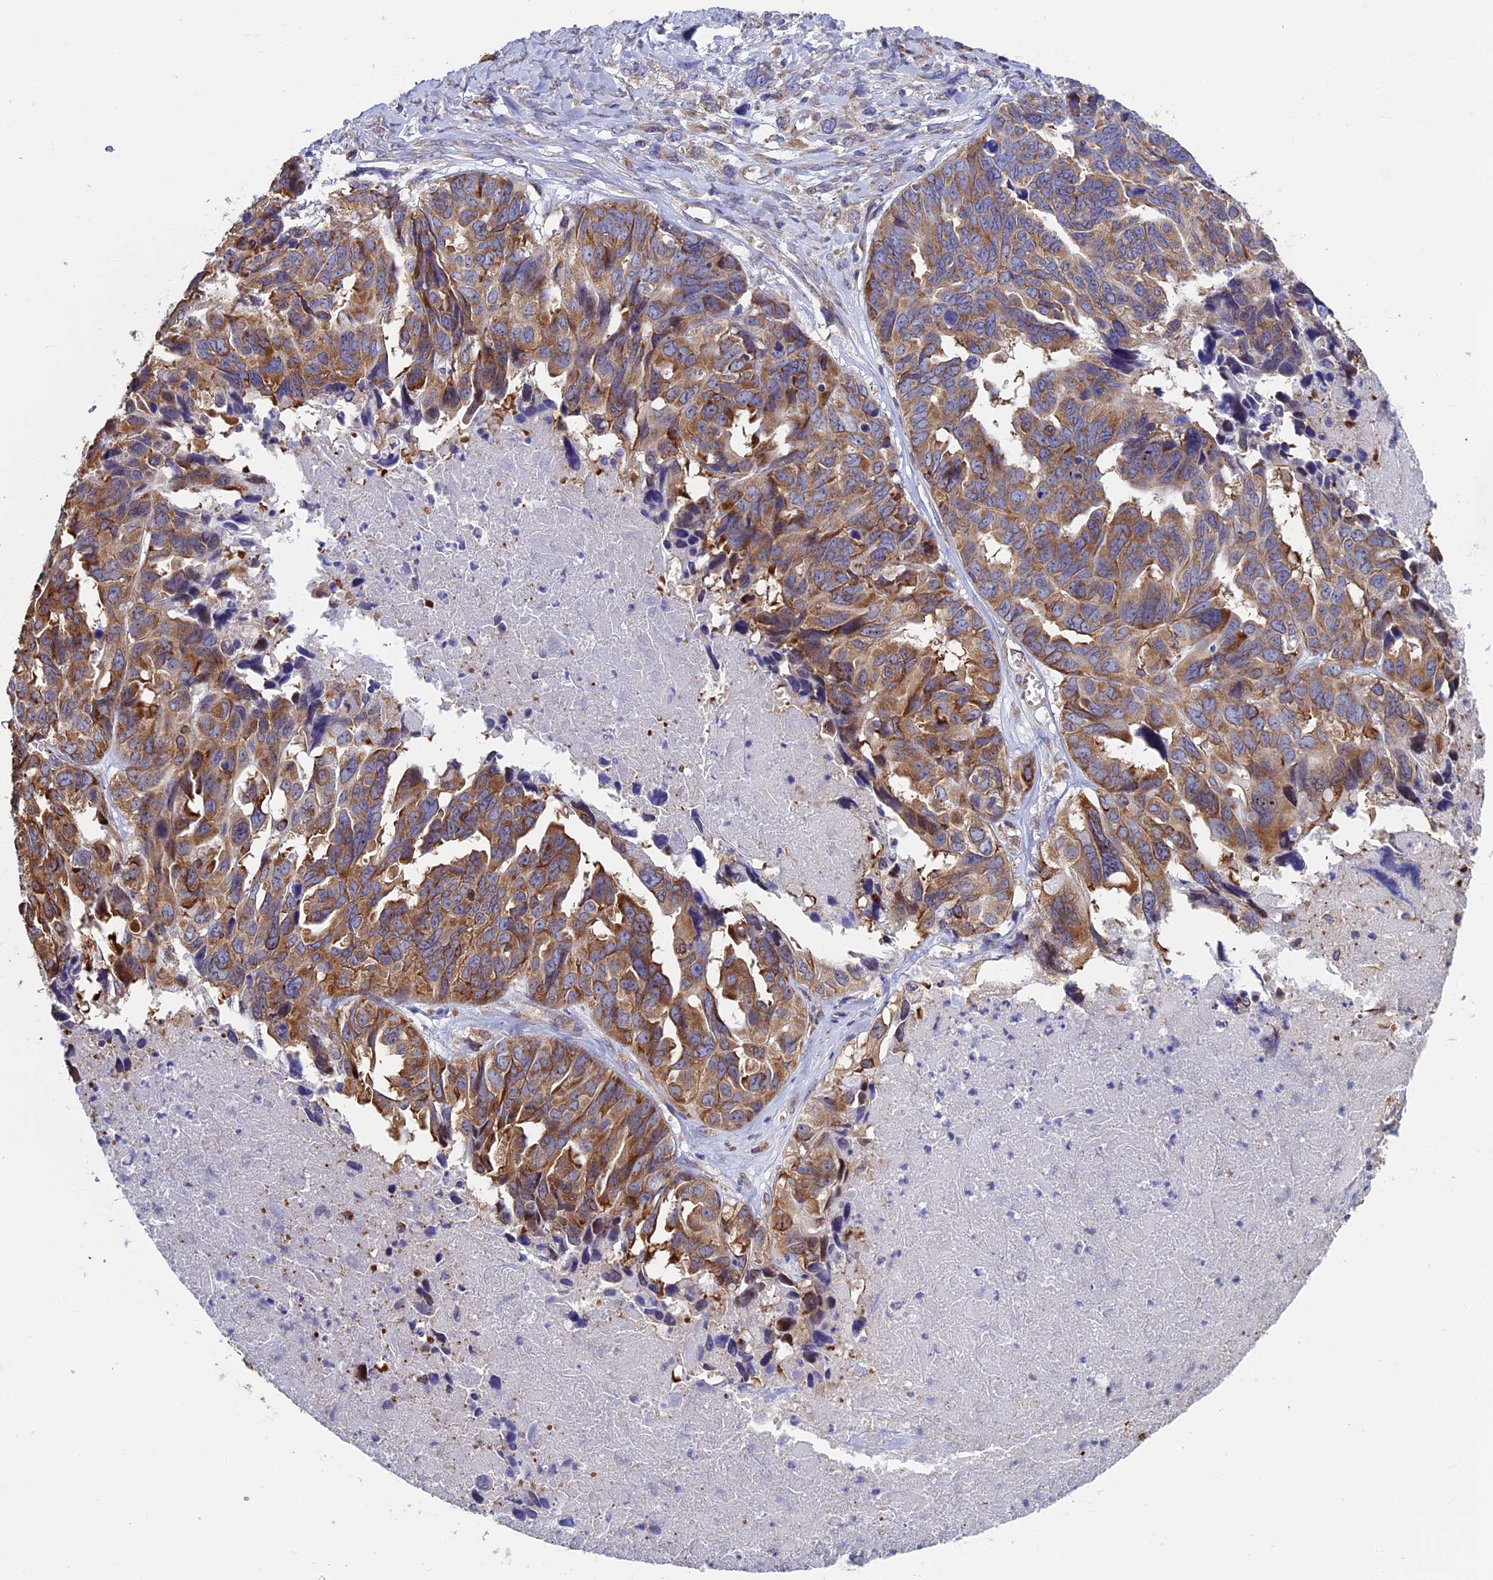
{"staining": {"intensity": "moderate", "quantity": ">75%", "location": "cytoplasmic/membranous"}, "tissue": "ovarian cancer", "cell_type": "Tumor cells", "image_type": "cancer", "snomed": [{"axis": "morphology", "description": "Cystadenocarcinoma, serous, NOS"}, {"axis": "topography", "description": "Ovary"}], "caption": "IHC photomicrograph of ovarian cancer (serous cystadenocarcinoma) stained for a protein (brown), which reveals medium levels of moderate cytoplasmic/membranous expression in approximately >75% of tumor cells.", "gene": "SLC9A5", "patient": {"sex": "female", "age": 79}}